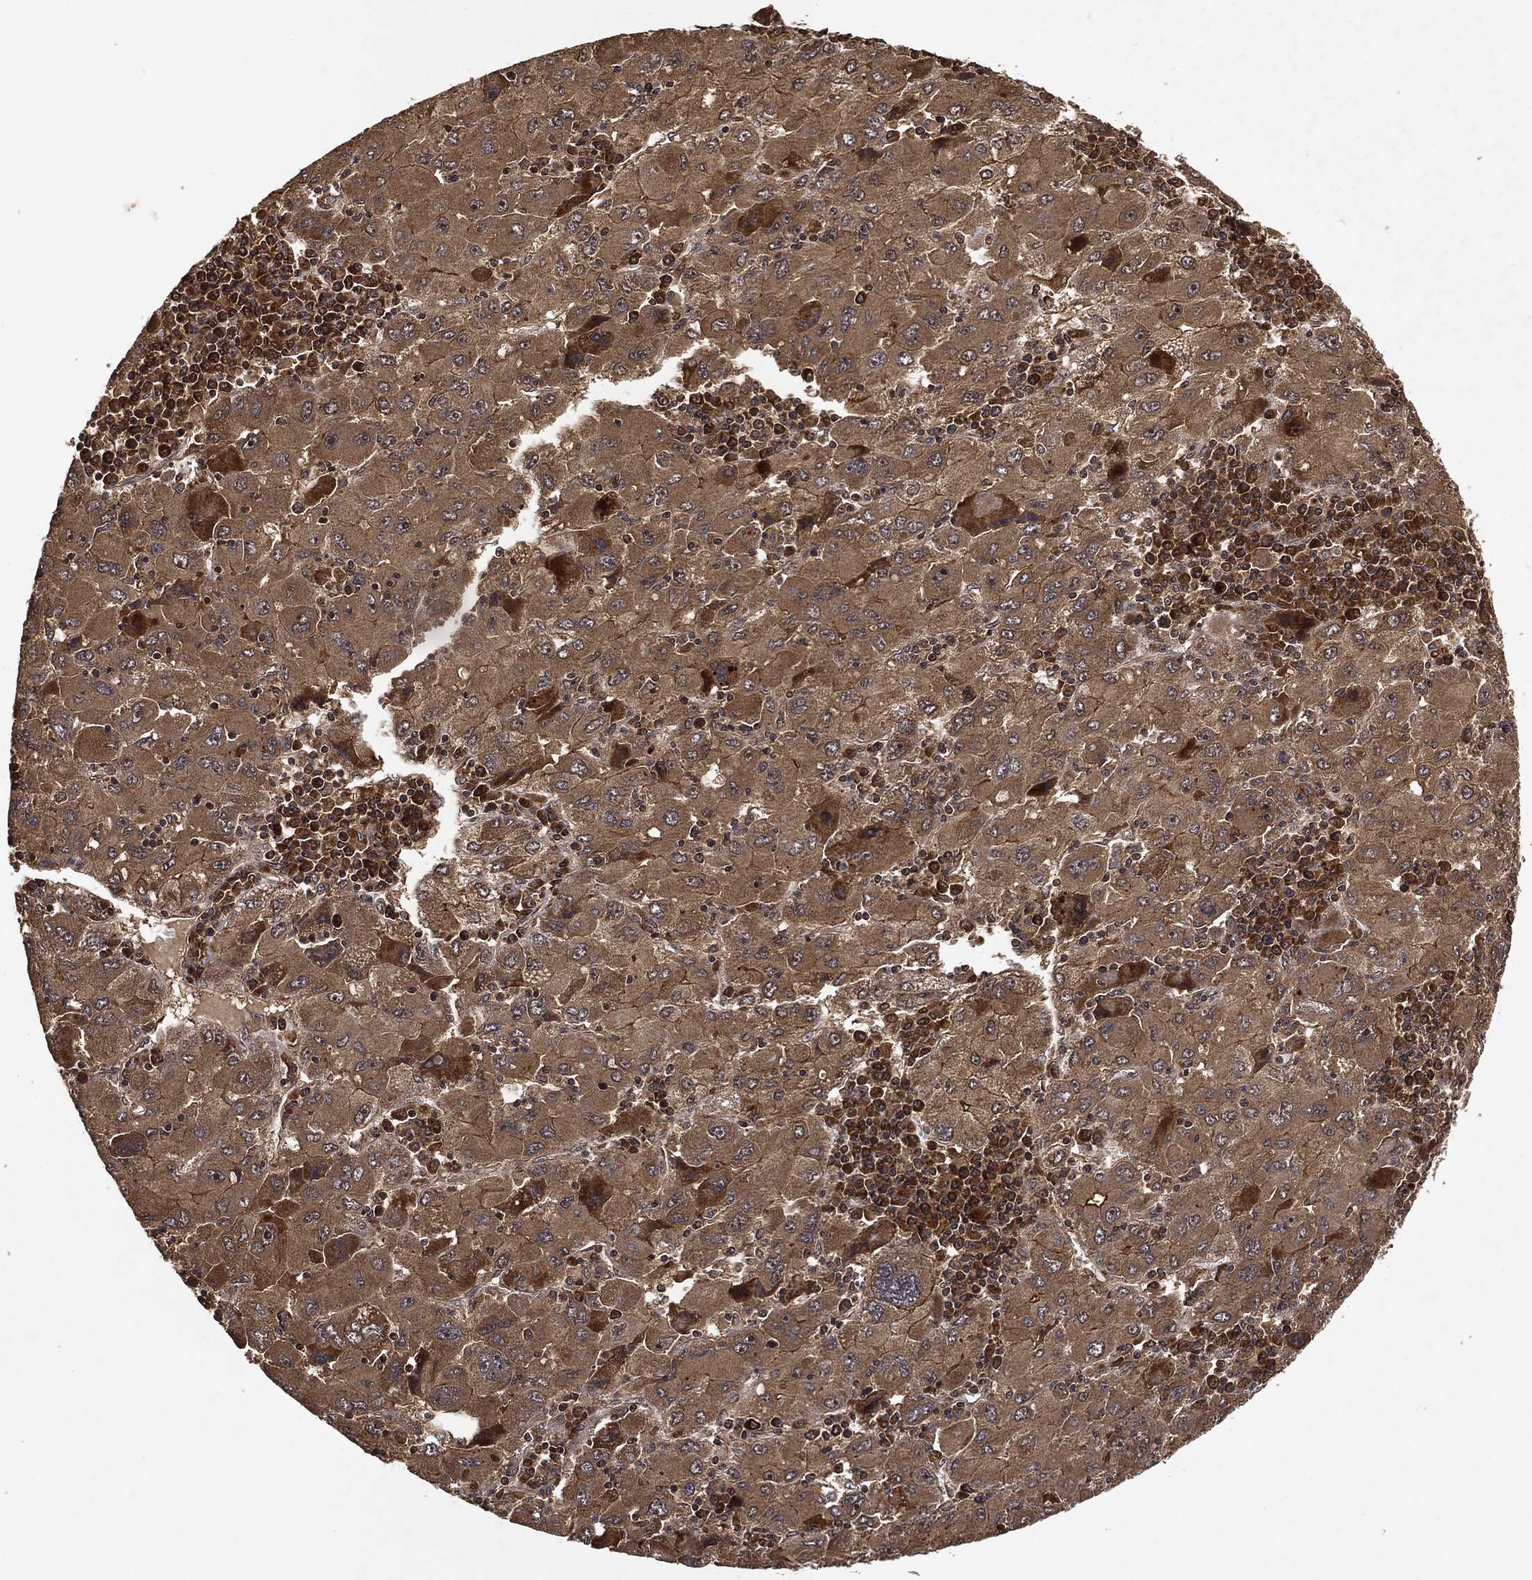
{"staining": {"intensity": "moderate", "quantity": ">75%", "location": "cytoplasmic/membranous"}, "tissue": "liver cancer", "cell_type": "Tumor cells", "image_type": "cancer", "snomed": [{"axis": "morphology", "description": "Carcinoma, Hepatocellular, NOS"}, {"axis": "topography", "description": "Liver"}], "caption": "Tumor cells reveal medium levels of moderate cytoplasmic/membranous staining in about >75% of cells in human liver hepatocellular carcinoma.", "gene": "ZNF226", "patient": {"sex": "male", "age": 75}}